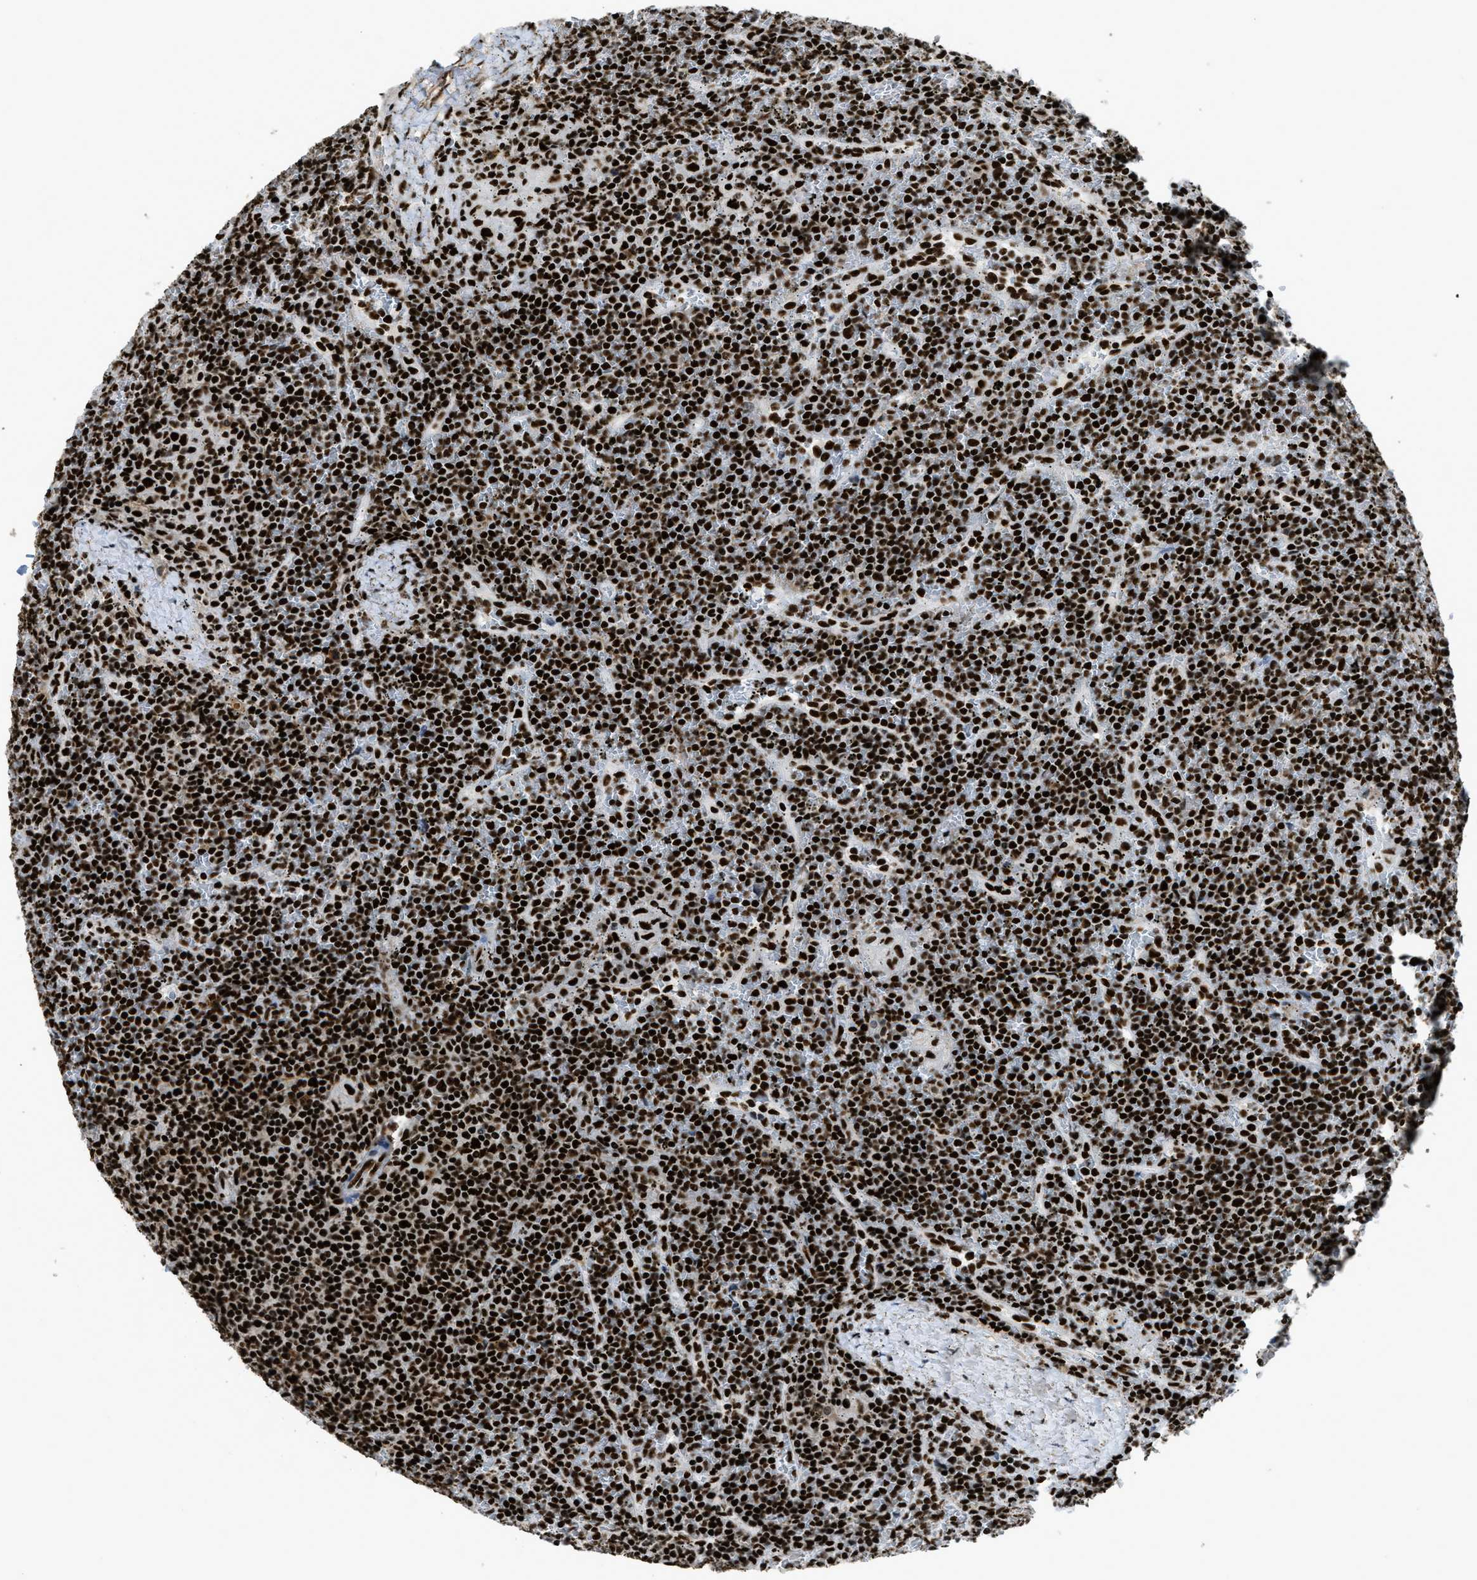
{"staining": {"intensity": "strong", "quantity": ">75%", "location": "nuclear"}, "tissue": "lymphoma", "cell_type": "Tumor cells", "image_type": "cancer", "snomed": [{"axis": "morphology", "description": "Malignant lymphoma, non-Hodgkin's type, Low grade"}, {"axis": "topography", "description": "Spleen"}], "caption": "IHC micrograph of neoplastic tissue: lymphoma stained using immunohistochemistry displays high levels of strong protein expression localized specifically in the nuclear of tumor cells, appearing as a nuclear brown color.", "gene": "ZNF207", "patient": {"sex": "female", "age": 19}}